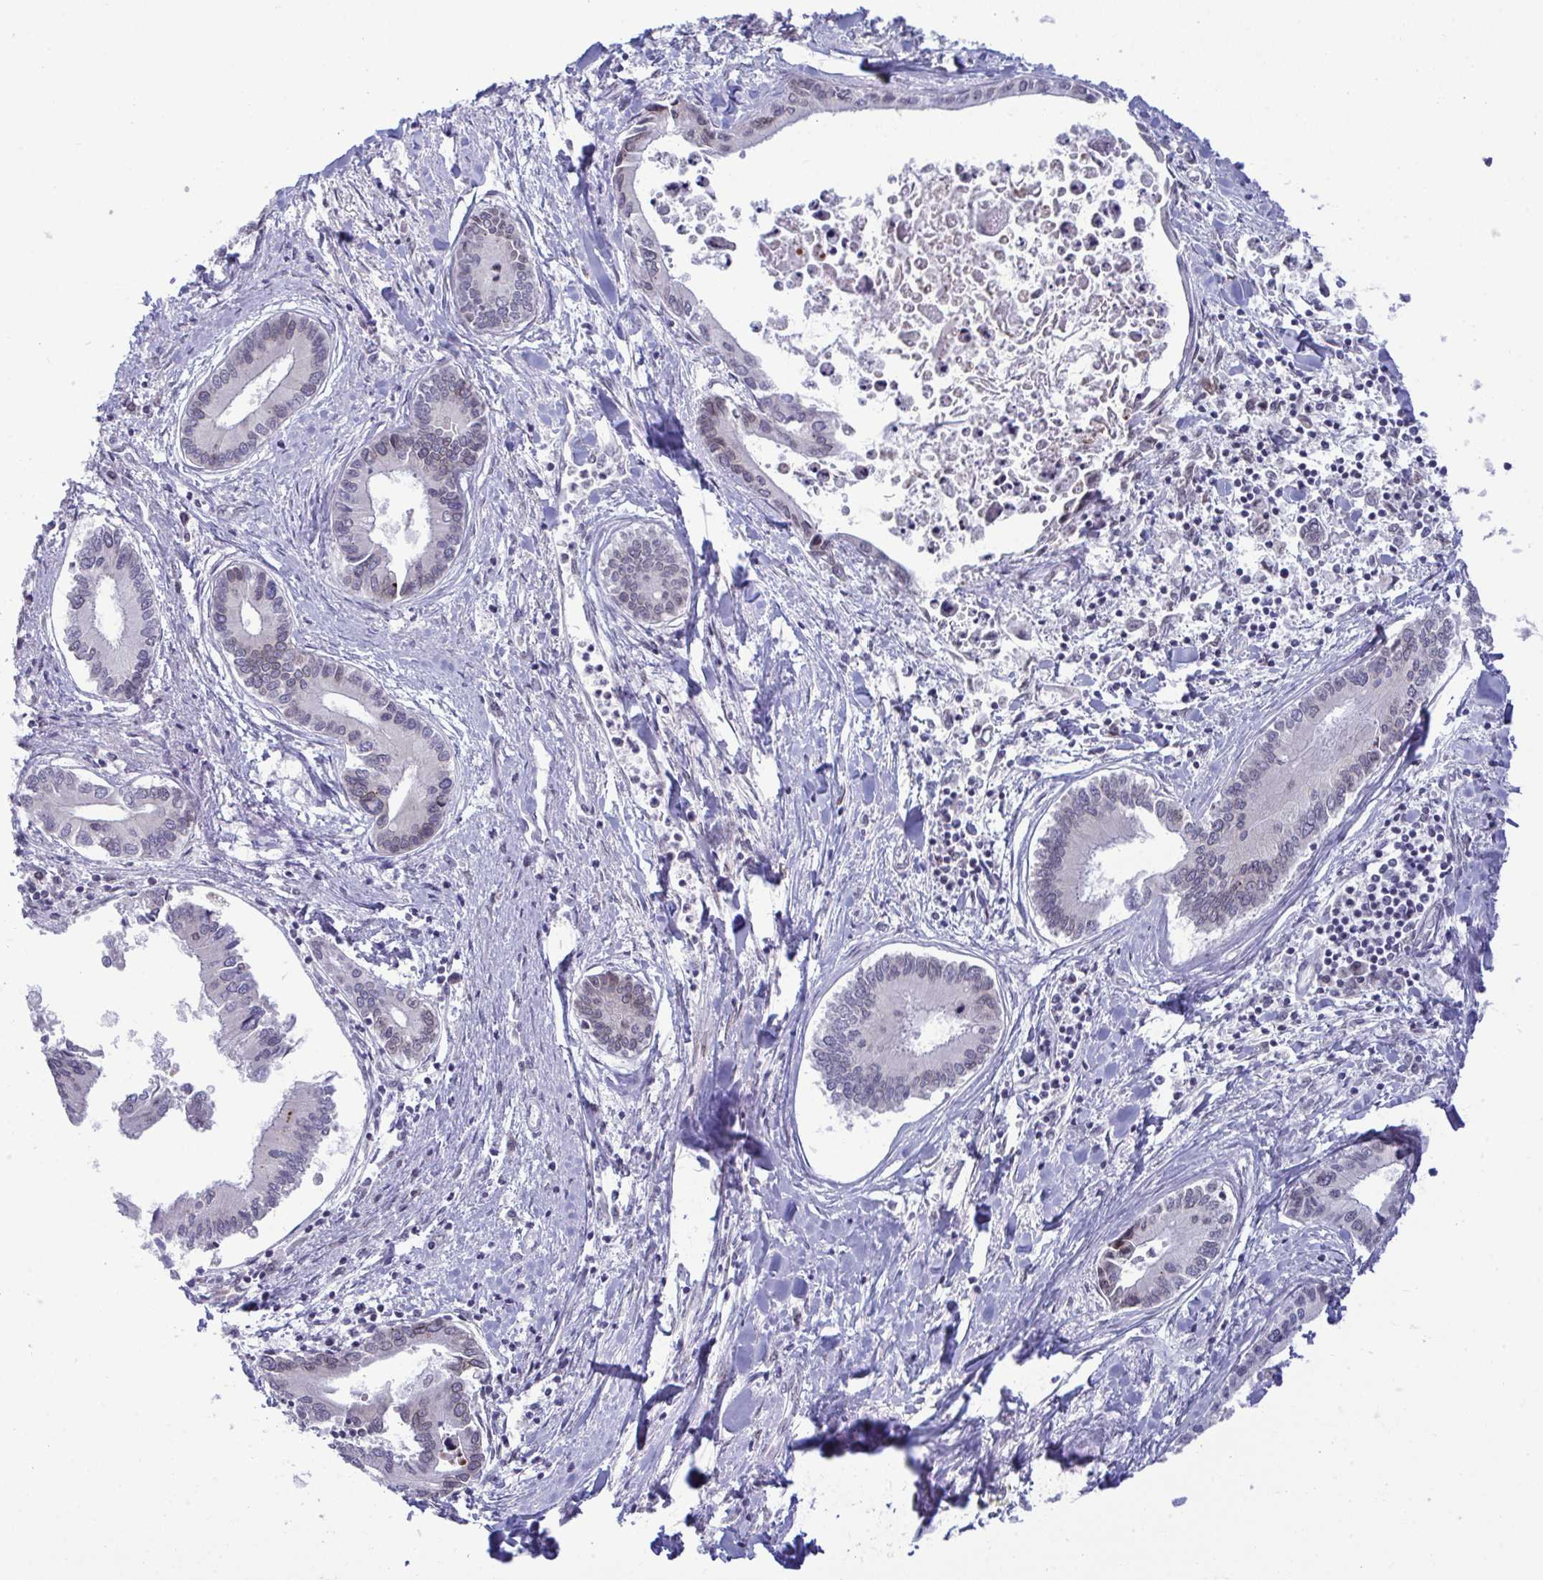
{"staining": {"intensity": "weak", "quantity": "<25%", "location": "cytoplasmic/membranous,nuclear"}, "tissue": "liver cancer", "cell_type": "Tumor cells", "image_type": "cancer", "snomed": [{"axis": "morphology", "description": "Cholangiocarcinoma"}, {"axis": "topography", "description": "Liver"}], "caption": "An image of human liver cancer is negative for staining in tumor cells.", "gene": "RANBP2", "patient": {"sex": "male", "age": 66}}